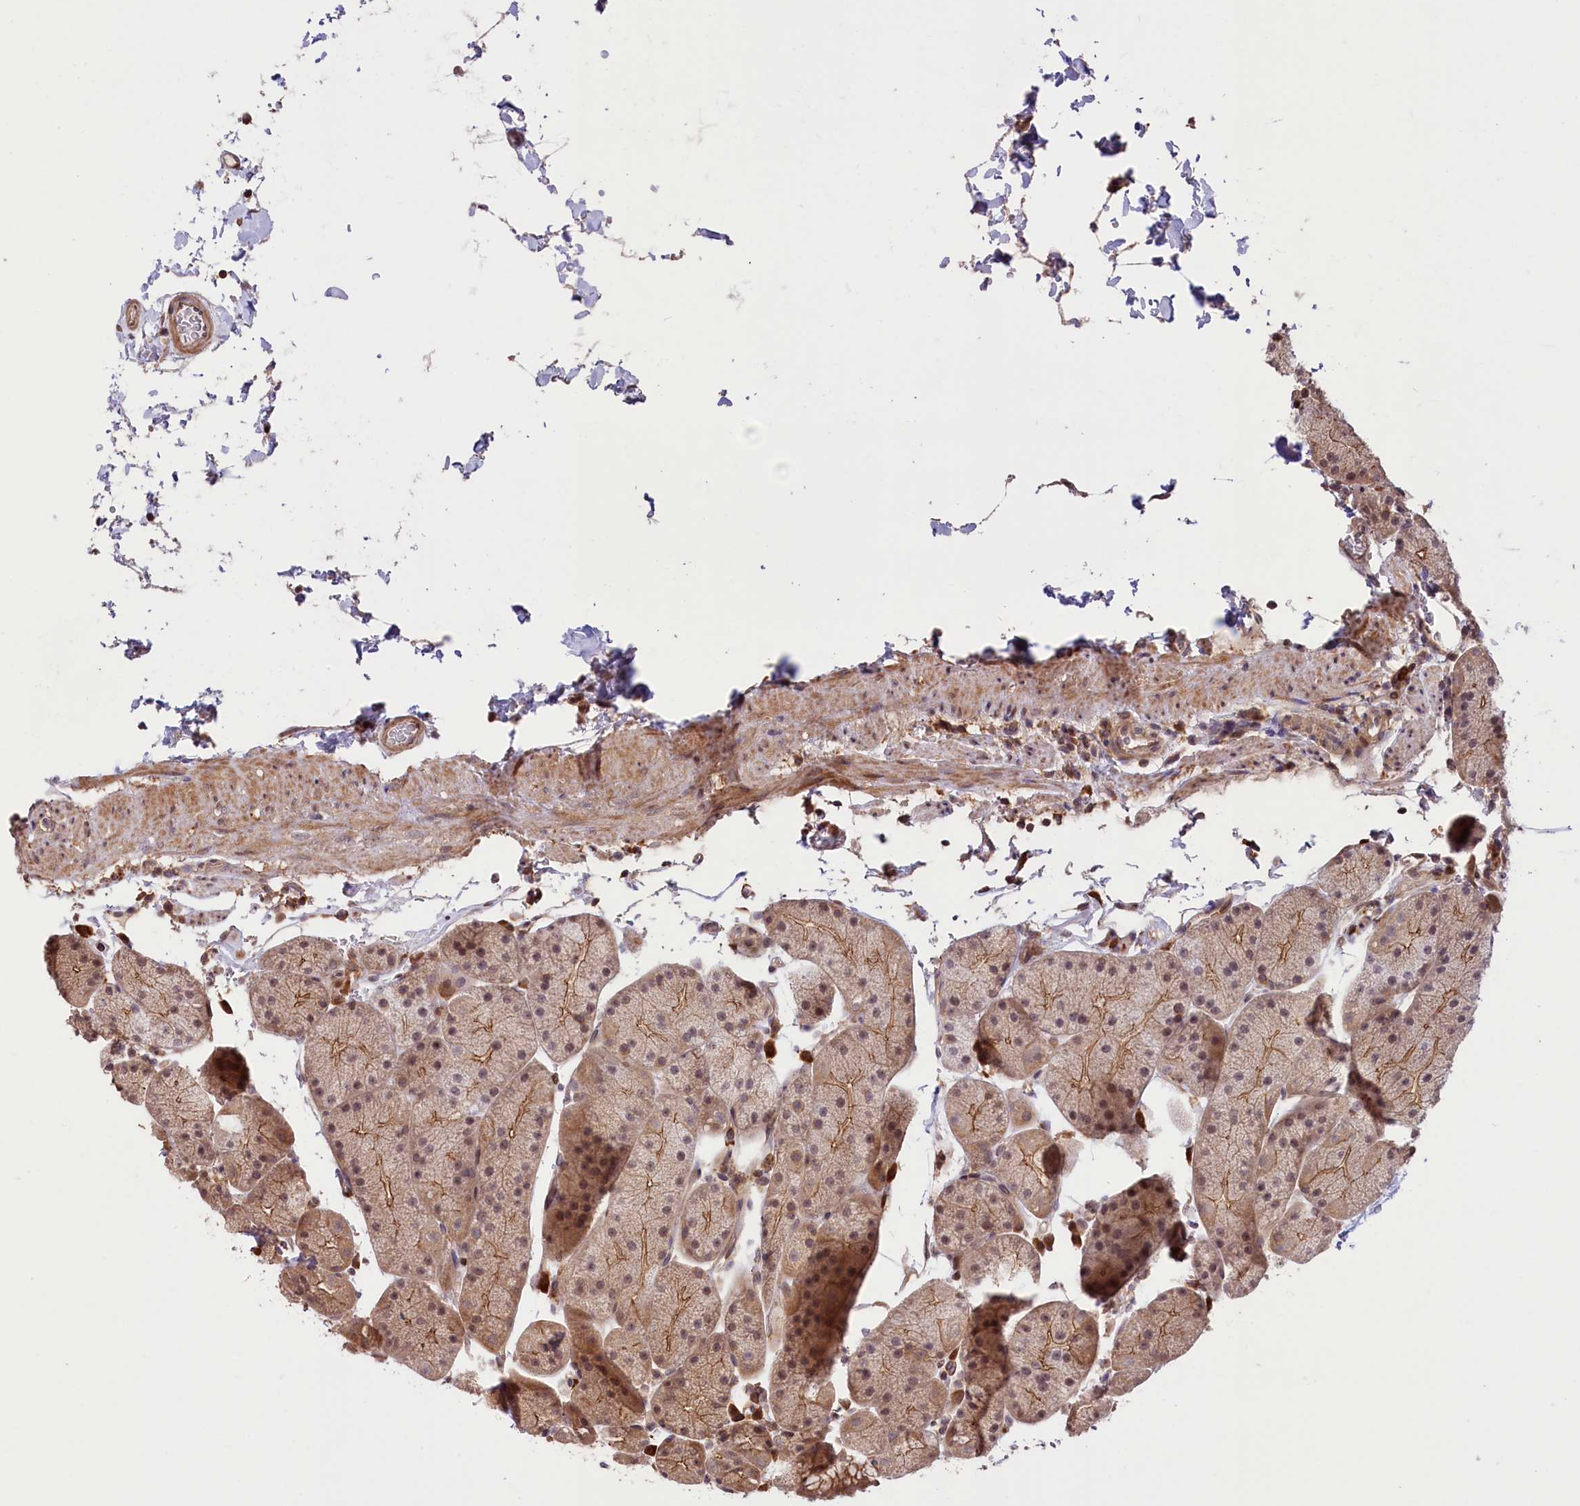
{"staining": {"intensity": "moderate", "quantity": "25%-75%", "location": "cytoplasmic/membranous,nuclear"}, "tissue": "stomach", "cell_type": "Glandular cells", "image_type": "normal", "snomed": [{"axis": "morphology", "description": "Normal tissue, NOS"}, {"axis": "topography", "description": "Stomach, upper"}, {"axis": "topography", "description": "Stomach, lower"}], "caption": "Moderate cytoplasmic/membranous,nuclear positivity for a protein is identified in approximately 25%-75% of glandular cells of normal stomach using IHC.", "gene": "RIC8A", "patient": {"sex": "male", "age": 67}}